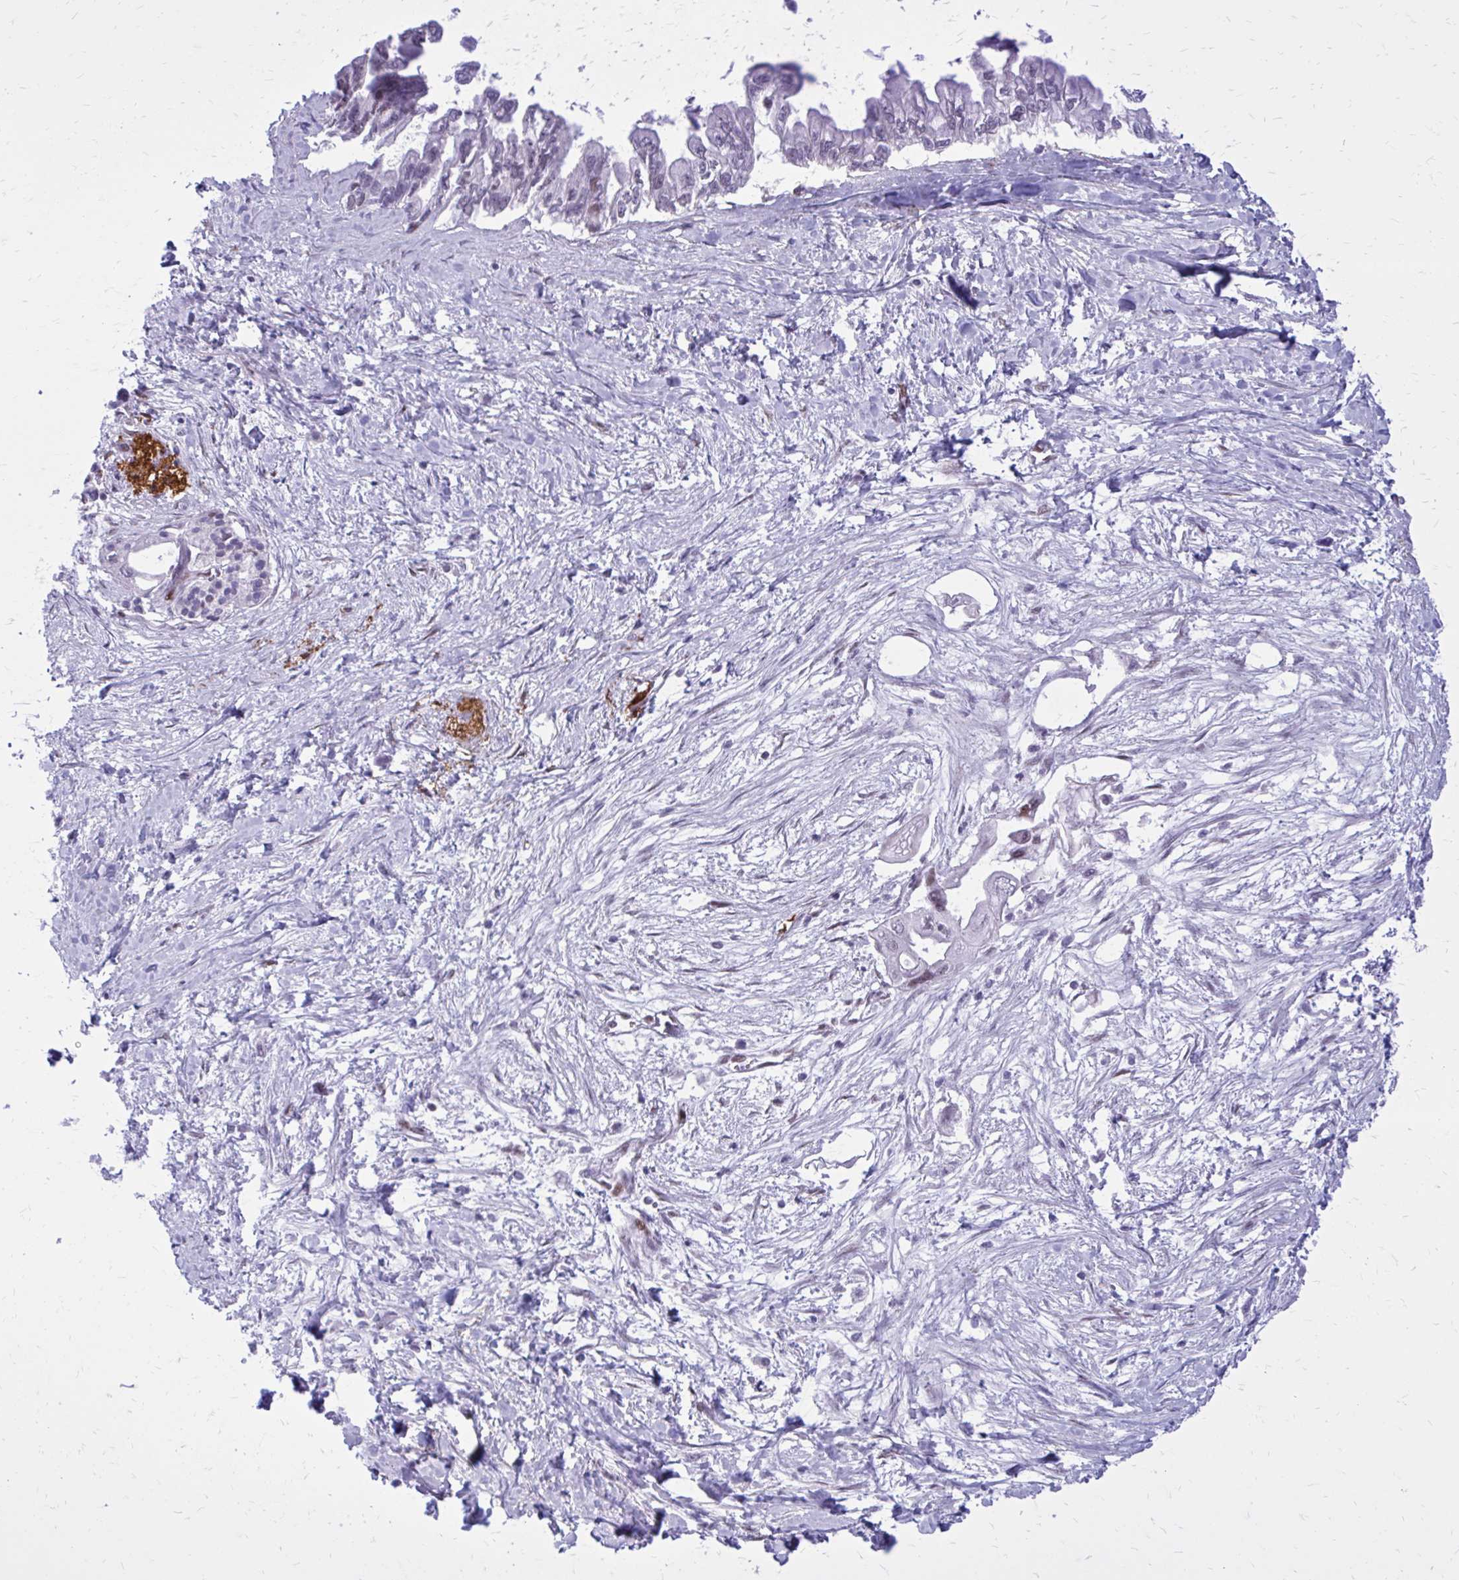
{"staining": {"intensity": "negative", "quantity": "none", "location": "none"}, "tissue": "pancreatic cancer", "cell_type": "Tumor cells", "image_type": "cancer", "snomed": [{"axis": "morphology", "description": "Adenocarcinoma, NOS"}, {"axis": "topography", "description": "Pancreas"}], "caption": "Histopathology image shows no significant protein staining in tumor cells of adenocarcinoma (pancreatic).", "gene": "PSME4", "patient": {"sex": "male", "age": 61}}